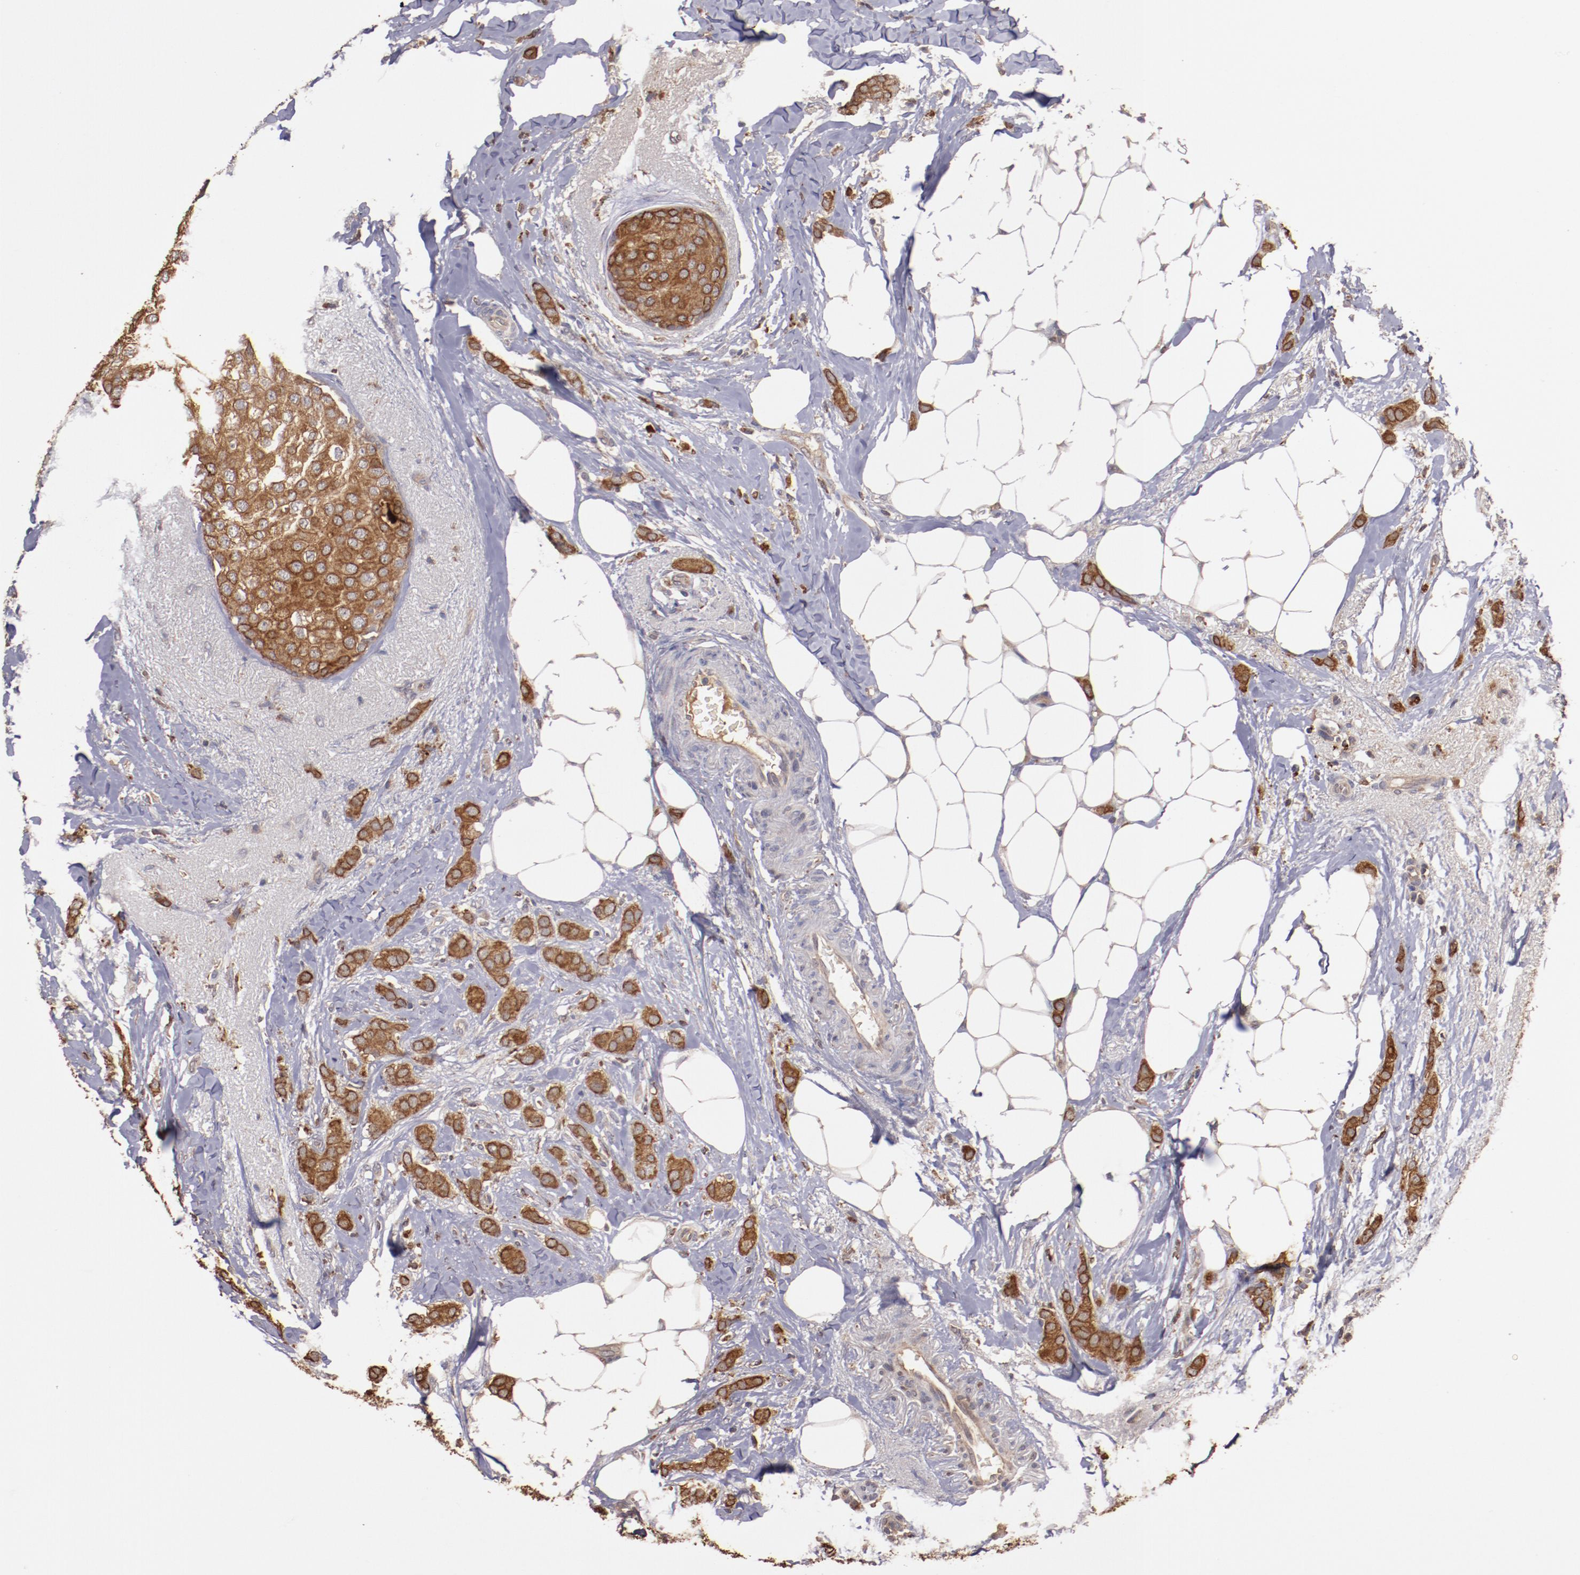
{"staining": {"intensity": "moderate", "quantity": ">75%", "location": "cytoplasmic/membranous"}, "tissue": "breast cancer", "cell_type": "Tumor cells", "image_type": "cancer", "snomed": [{"axis": "morphology", "description": "Lobular carcinoma"}, {"axis": "topography", "description": "Breast"}], "caption": "Protein expression by immunohistochemistry demonstrates moderate cytoplasmic/membranous staining in about >75% of tumor cells in lobular carcinoma (breast). The staining was performed using DAB to visualize the protein expression in brown, while the nuclei were stained in blue with hematoxylin (Magnification: 20x).", "gene": "SRRD", "patient": {"sex": "female", "age": 55}}